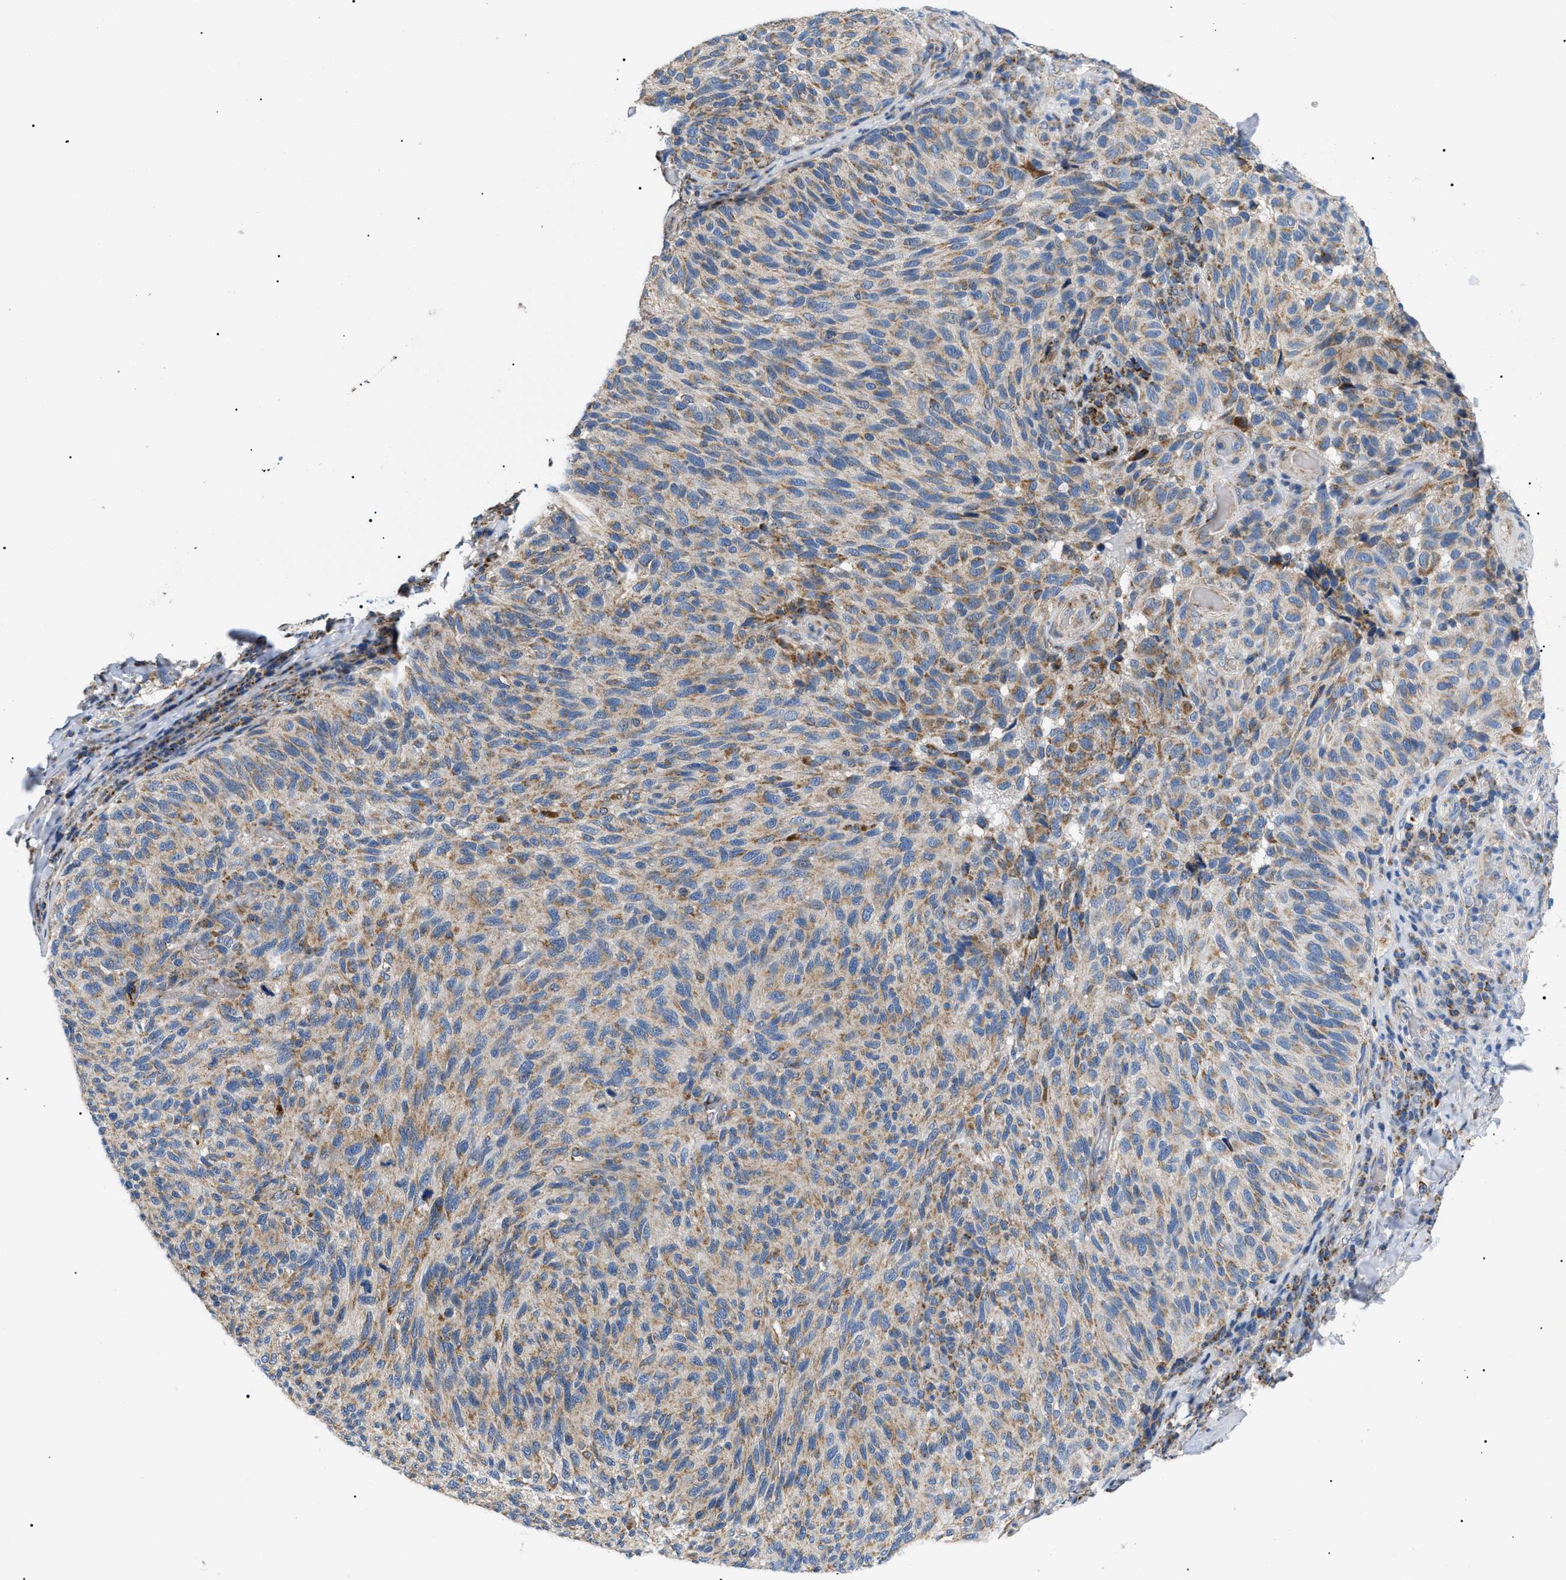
{"staining": {"intensity": "weak", "quantity": ">75%", "location": "cytoplasmic/membranous"}, "tissue": "melanoma", "cell_type": "Tumor cells", "image_type": "cancer", "snomed": [{"axis": "morphology", "description": "Malignant melanoma, NOS"}, {"axis": "topography", "description": "Skin"}], "caption": "The photomicrograph demonstrates staining of malignant melanoma, revealing weak cytoplasmic/membranous protein positivity (brown color) within tumor cells.", "gene": "TOMM6", "patient": {"sex": "female", "age": 73}}